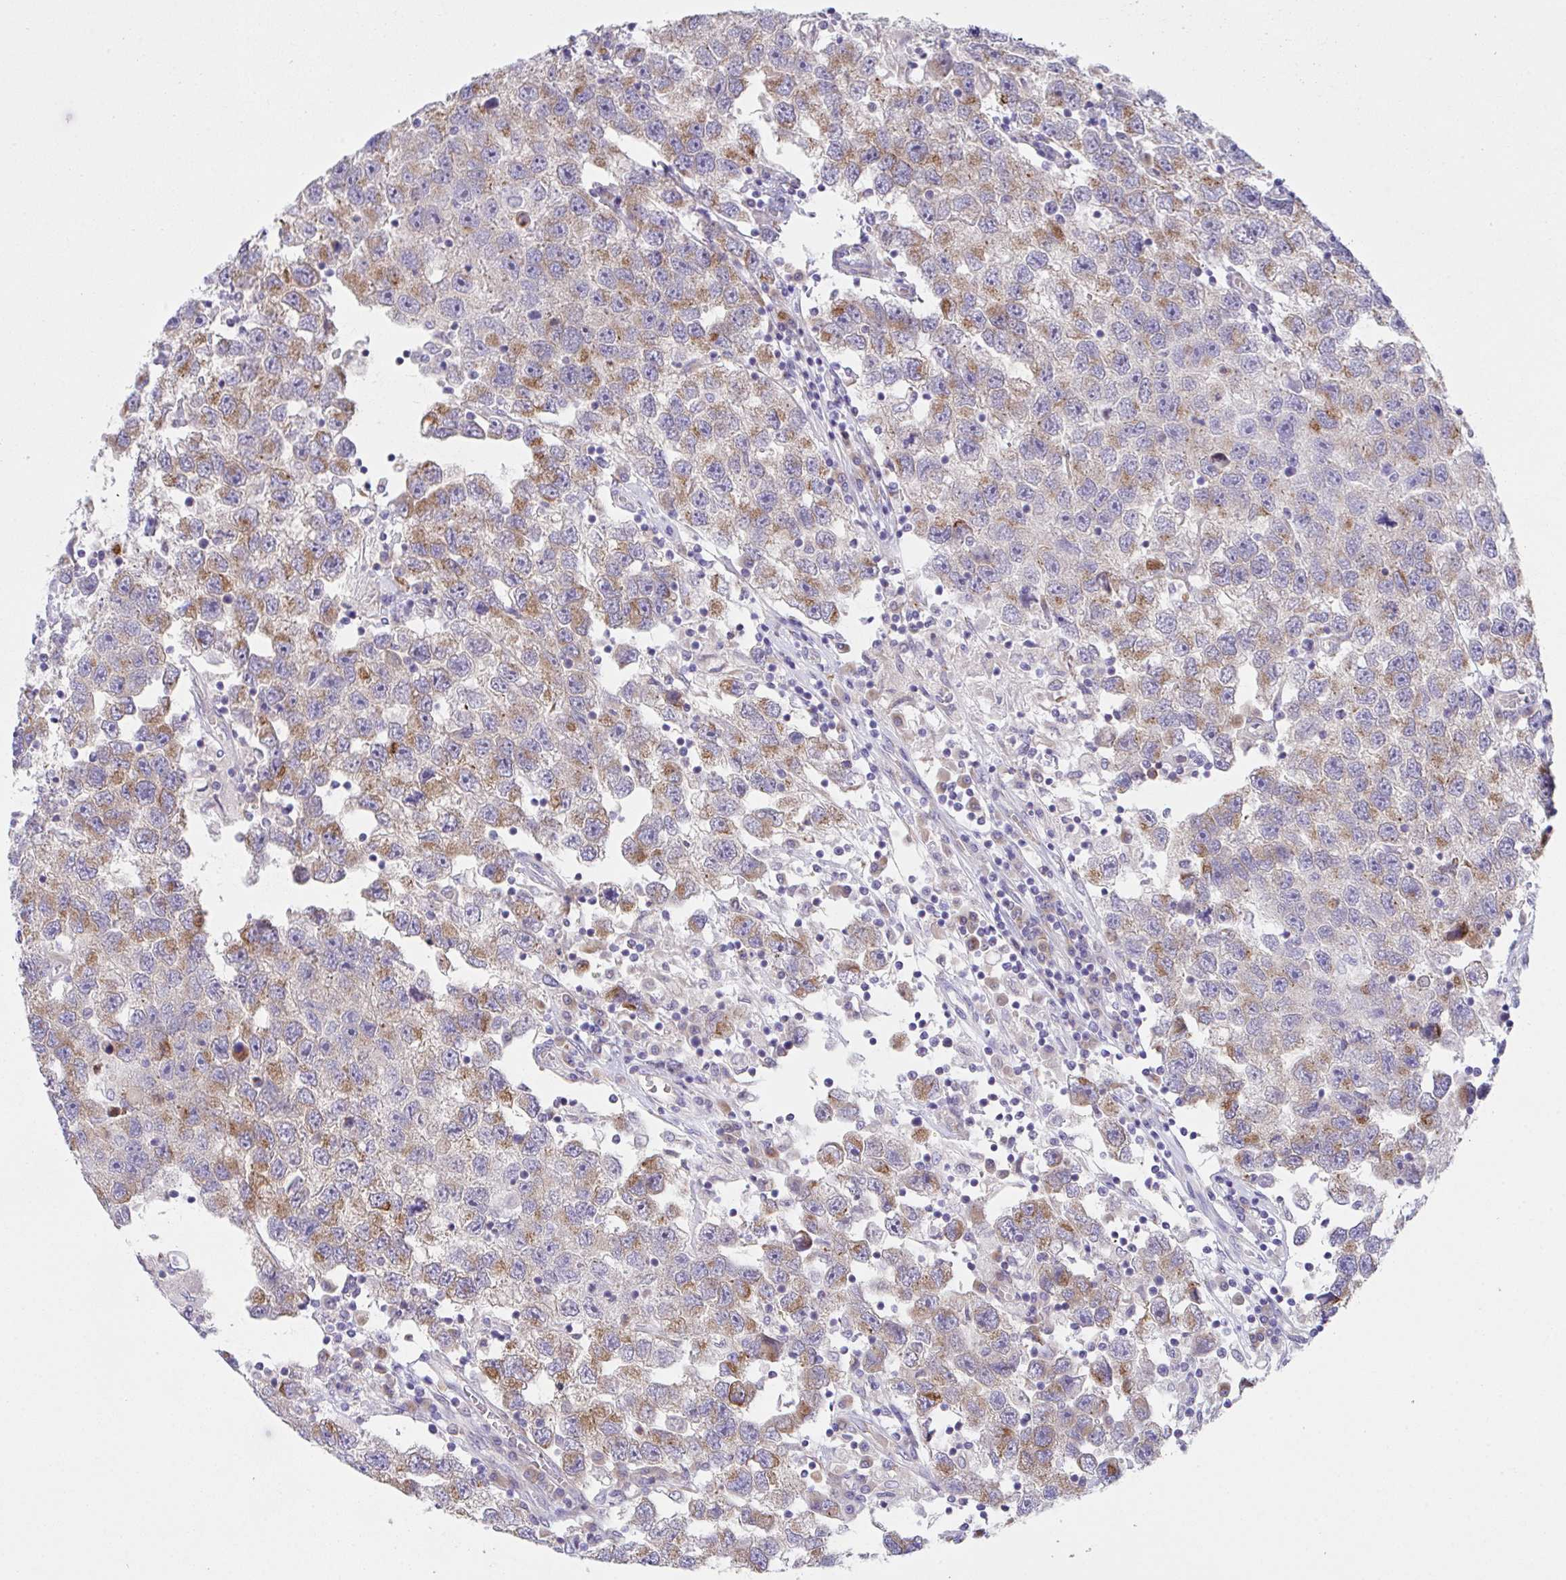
{"staining": {"intensity": "weak", "quantity": "25%-75%", "location": "cytoplasmic/membranous"}, "tissue": "testis cancer", "cell_type": "Tumor cells", "image_type": "cancer", "snomed": [{"axis": "morphology", "description": "Seminoma, NOS"}, {"axis": "topography", "description": "Testis"}], "caption": "Immunohistochemistry (IHC) of seminoma (testis) exhibits low levels of weak cytoplasmic/membranous expression in approximately 25%-75% of tumor cells.", "gene": "MIA3", "patient": {"sex": "male", "age": 26}}